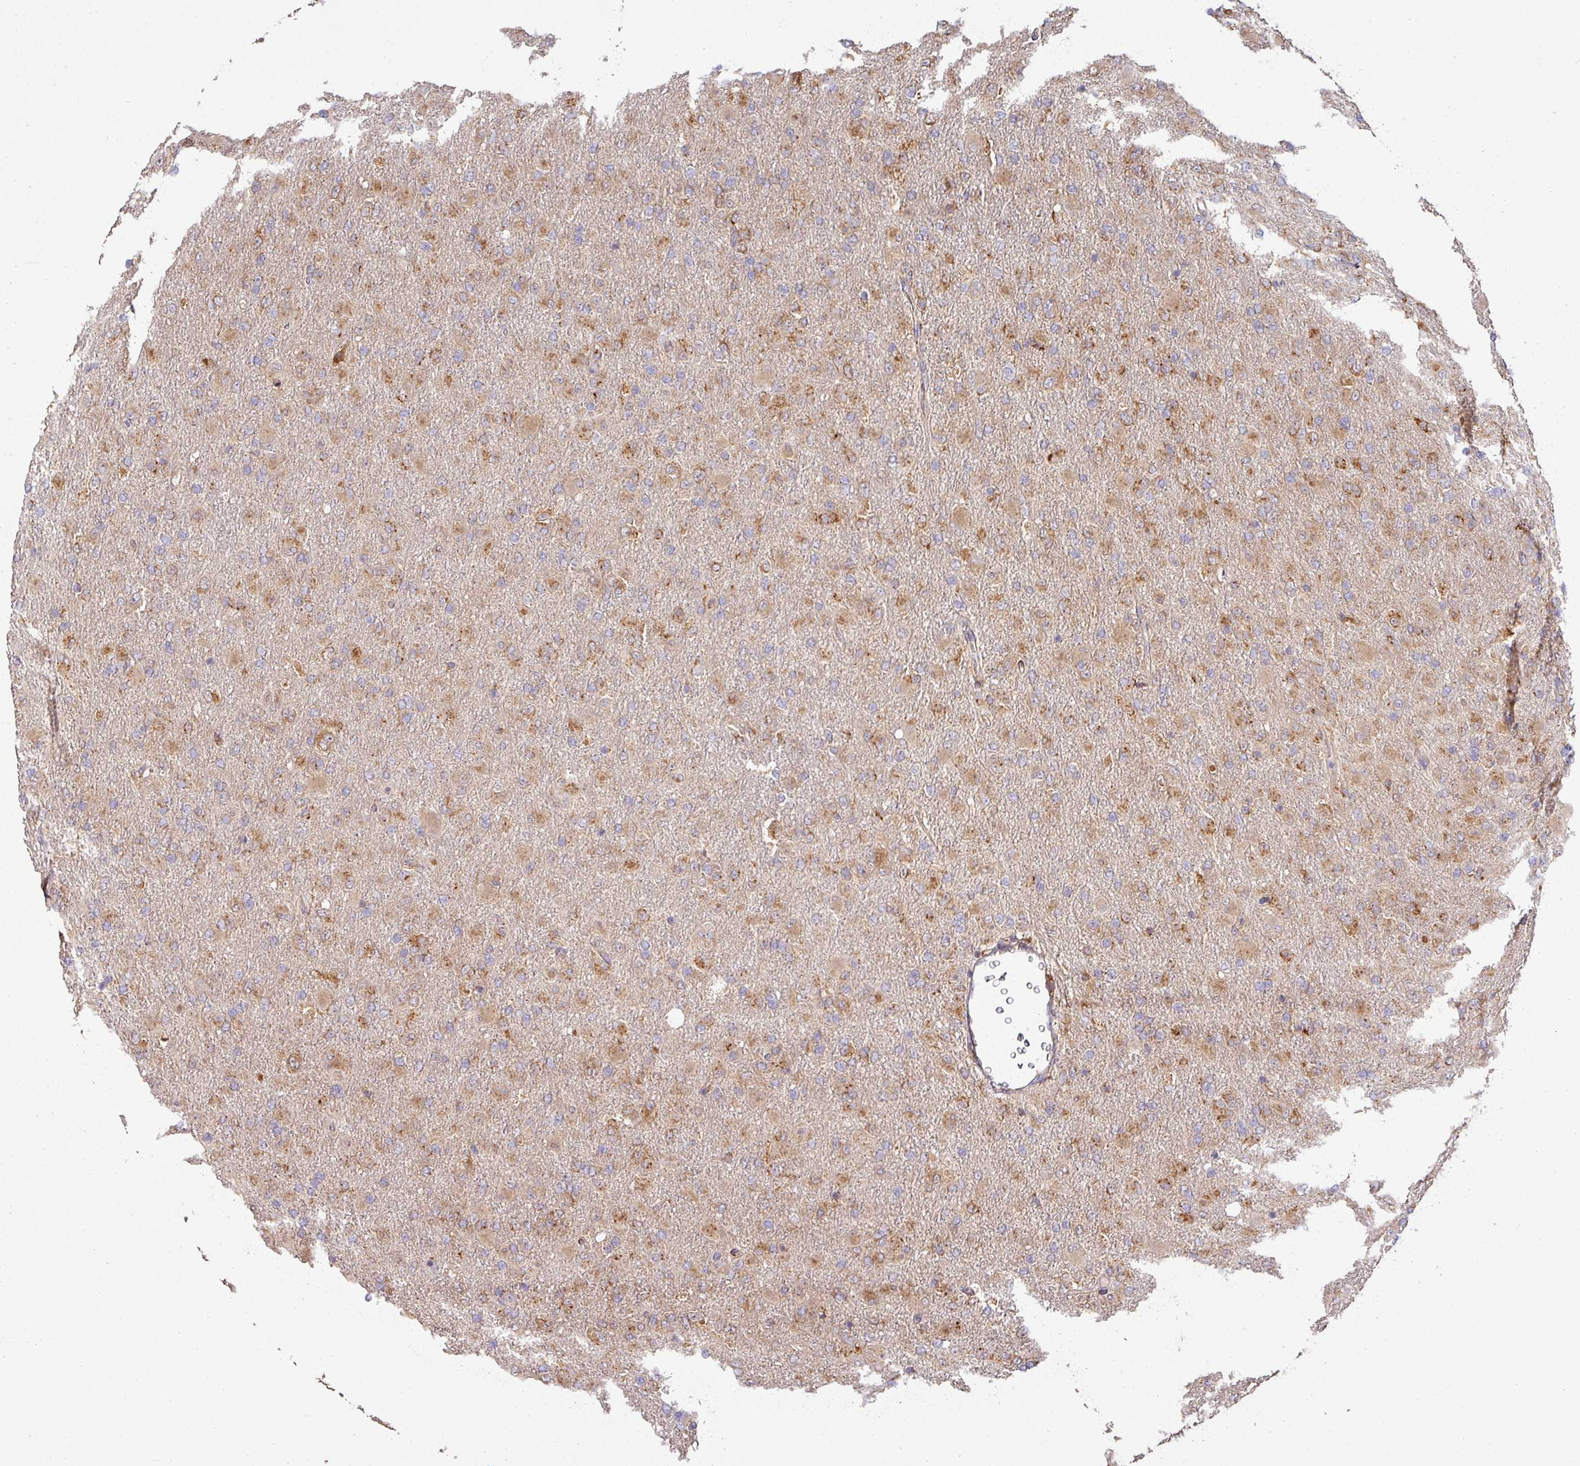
{"staining": {"intensity": "moderate", "quantity": "25%-75%", "location": "cytoplasmic/membranous"}, "tissue": "glioma", "cell_type": "Tumor cells", "image_type": "cancer", "snomed": [{"axis": "morphology", "description": "Glioma, malignant, Low grade"}, {"axis": "topography", "description": "Brain"}], "caption": "This is a histology image of immunohistochemistry staining of glioma, which shows moderate expression in the cytoplasmic/membranous of tumor cells.", "gene": "ZNF268", "patient": {"sex": "male", "age": 65}}